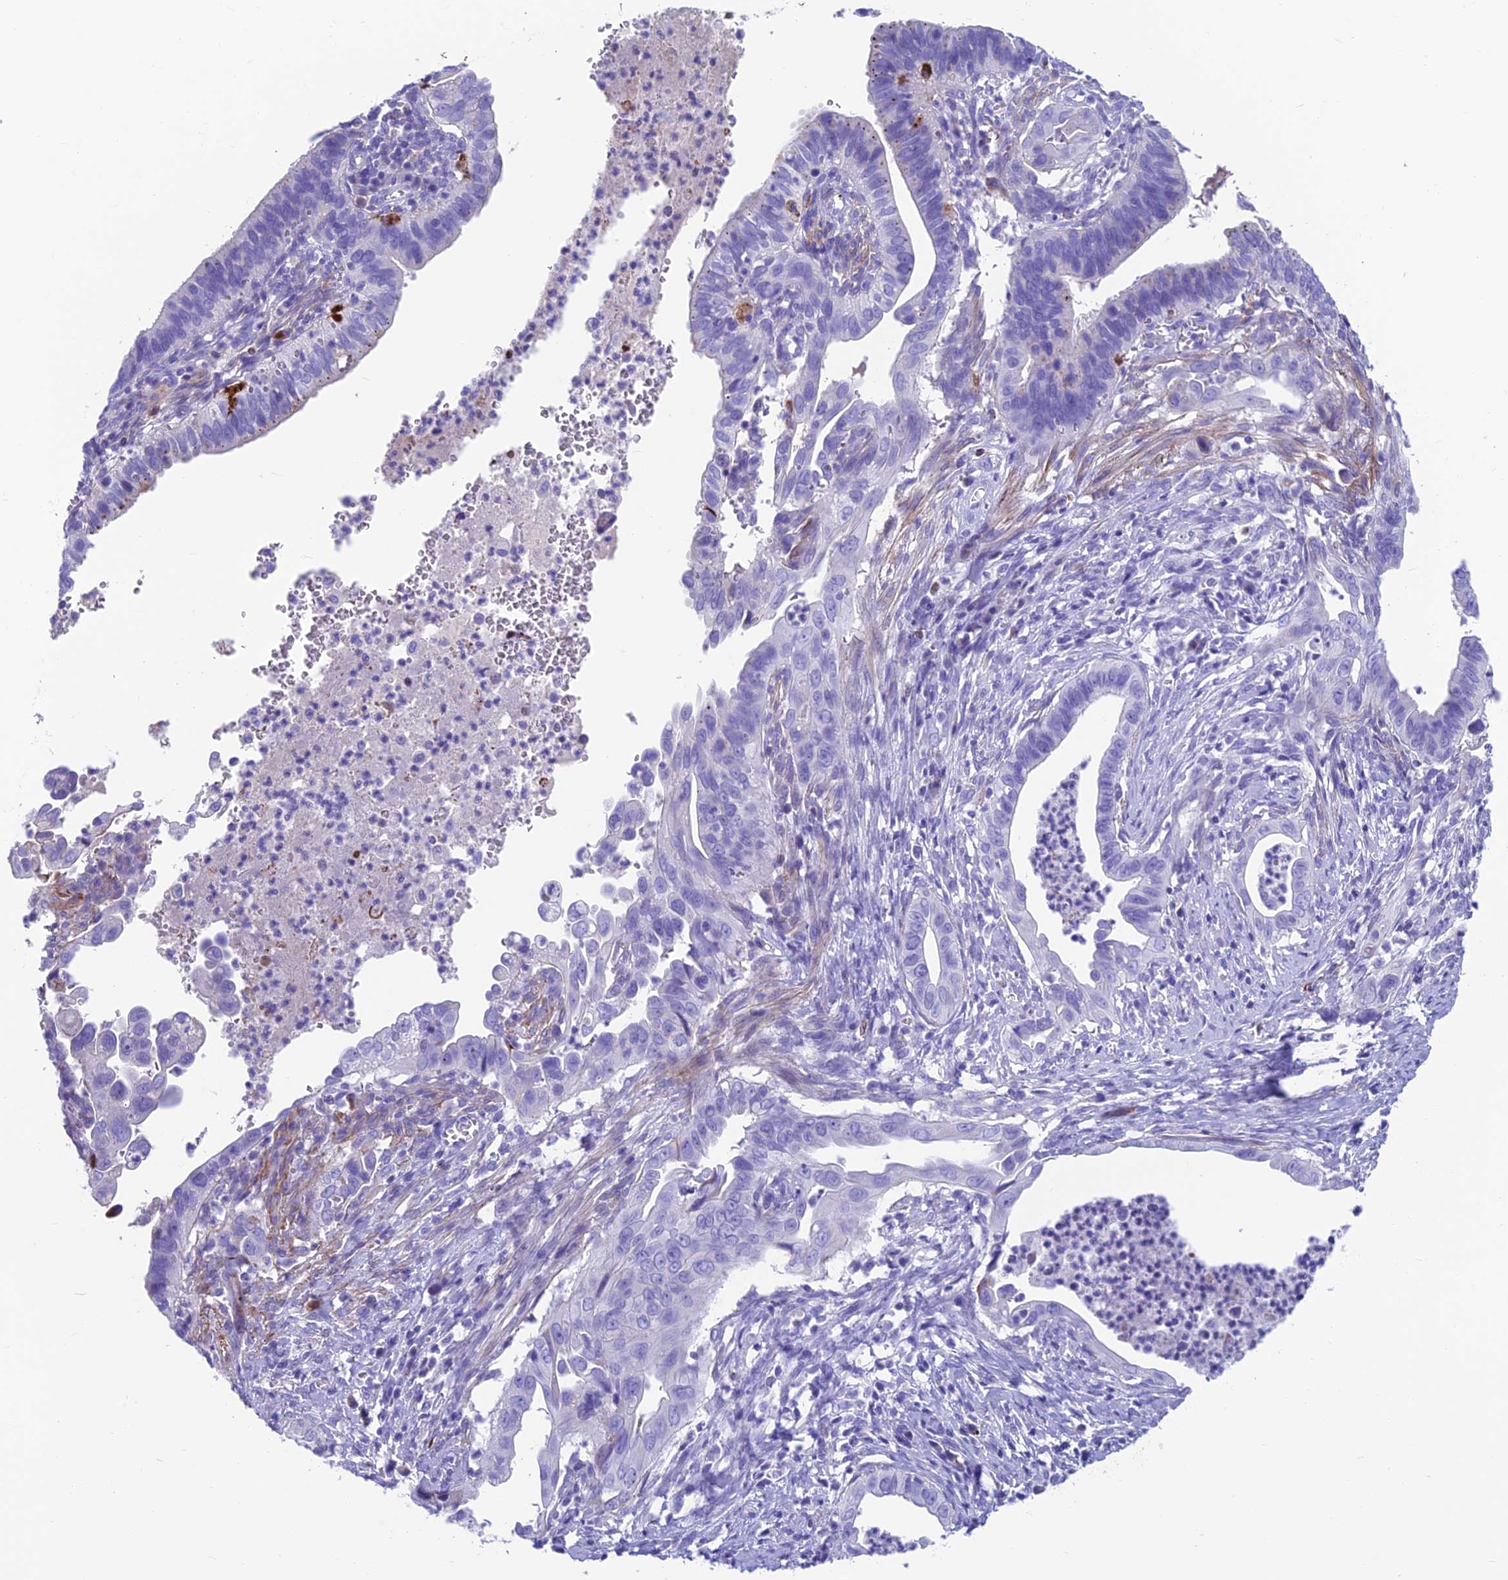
{"staining": {"intensity": "negative", "quantity": "none", "location": "none"}, "tissue": "cervical cancer", "cell_type": "Tumor cells", "image_type": "cancer", "snomed": [{"axis": "morphology", "description": "Adenocarcinoma, NOS"}, {"axis": "topography", "description": "Cervix"}], "caption": "Tumor cells show no significant protein staining in cervical cancer.", "gene": "GNG11", "patient": {"sex": "female", "age": 42}}